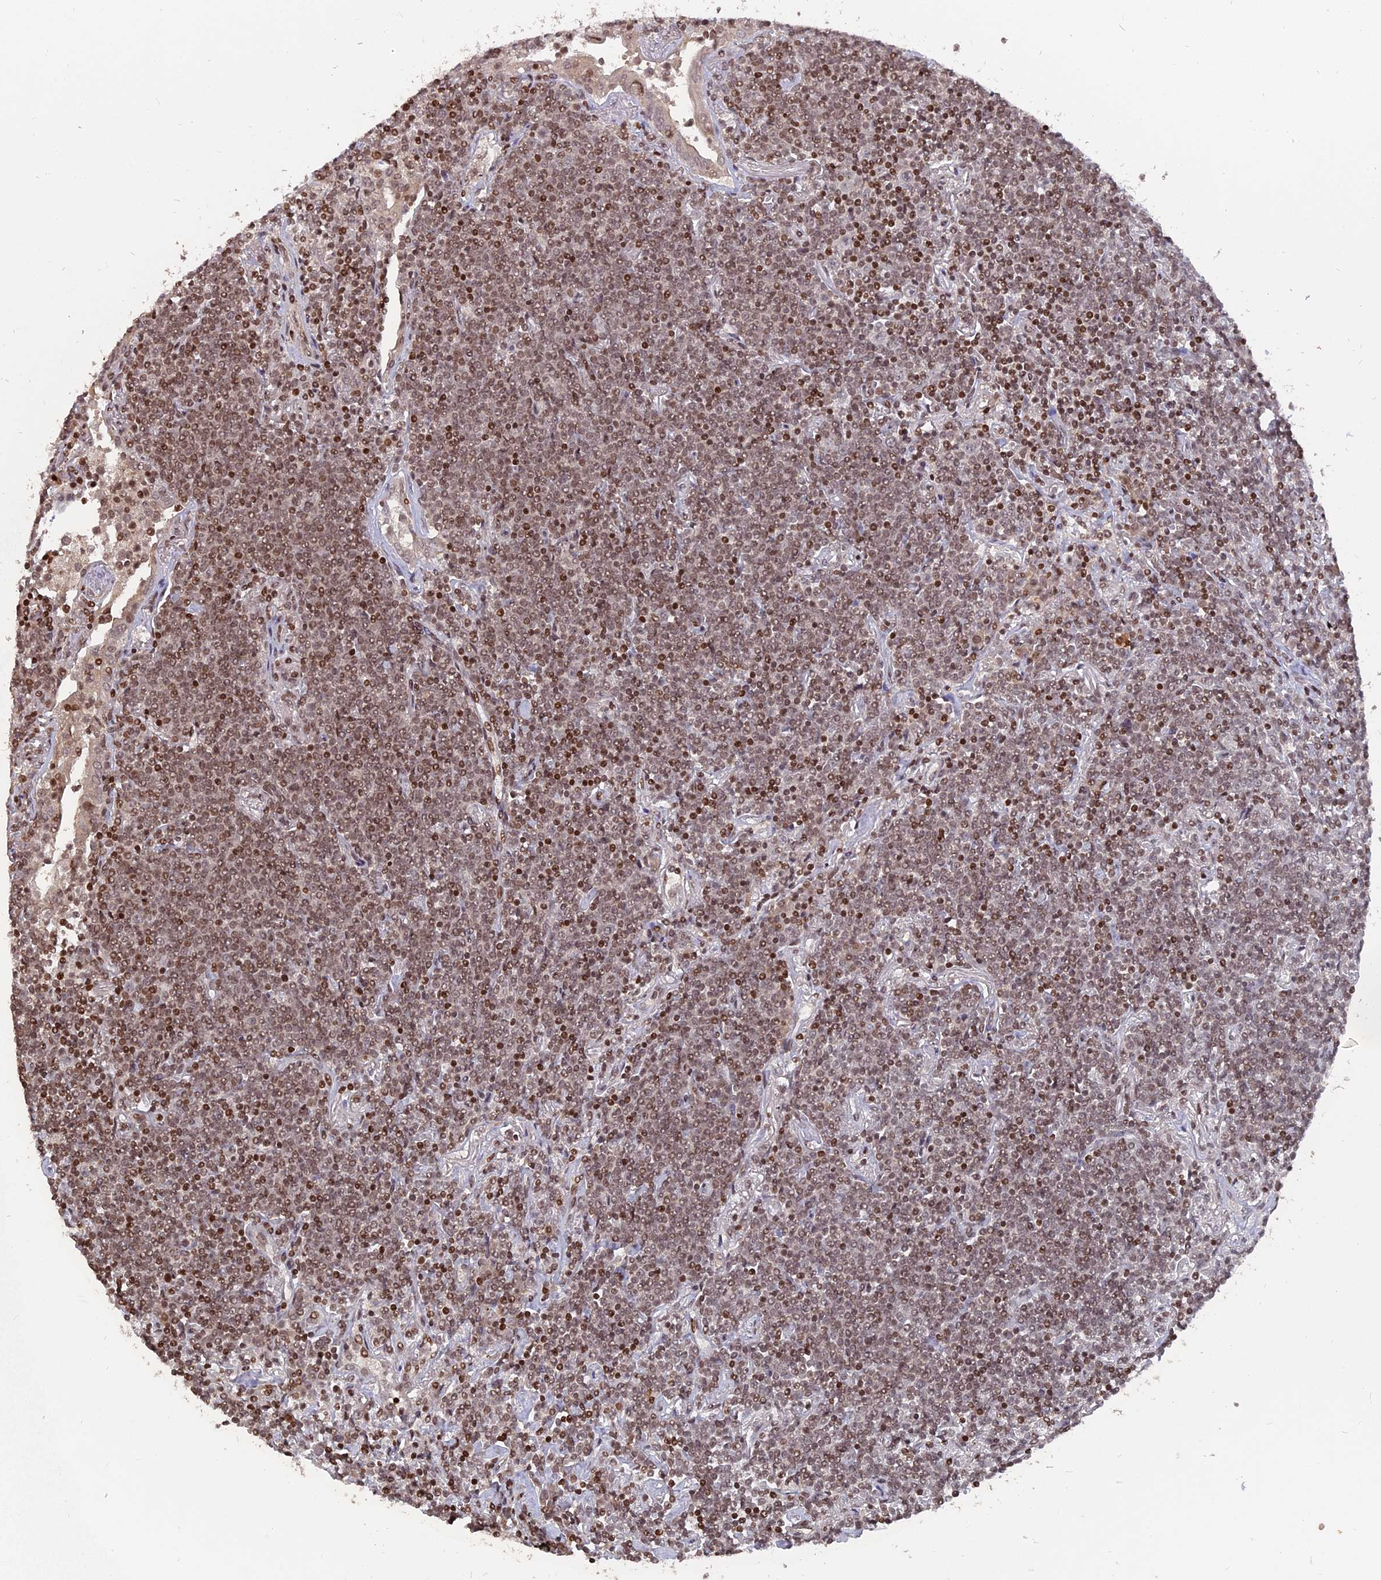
{"staining": {"intensity": "weak", "quantity": ">75%", "location": "nuclear"}, "tissue": "lymphoma", "cell_type": "Tumor cells", "image_type": "cancer", "snomed": [{"axis": "morphology", "description": "Malignant lymphoma, non-Hodgkin's type, Low grade"}, {"axis": "topography", "description": "Lung"}], "caption": "Malignant lymphoma, non-Hodgkin's type (low-grade) stained for a protein (brown) shows weak nuclear positive positivity in about >75% of tumor cells.", "gene": "NR1H3", "patient": {"sex": "female", "age": 71}}